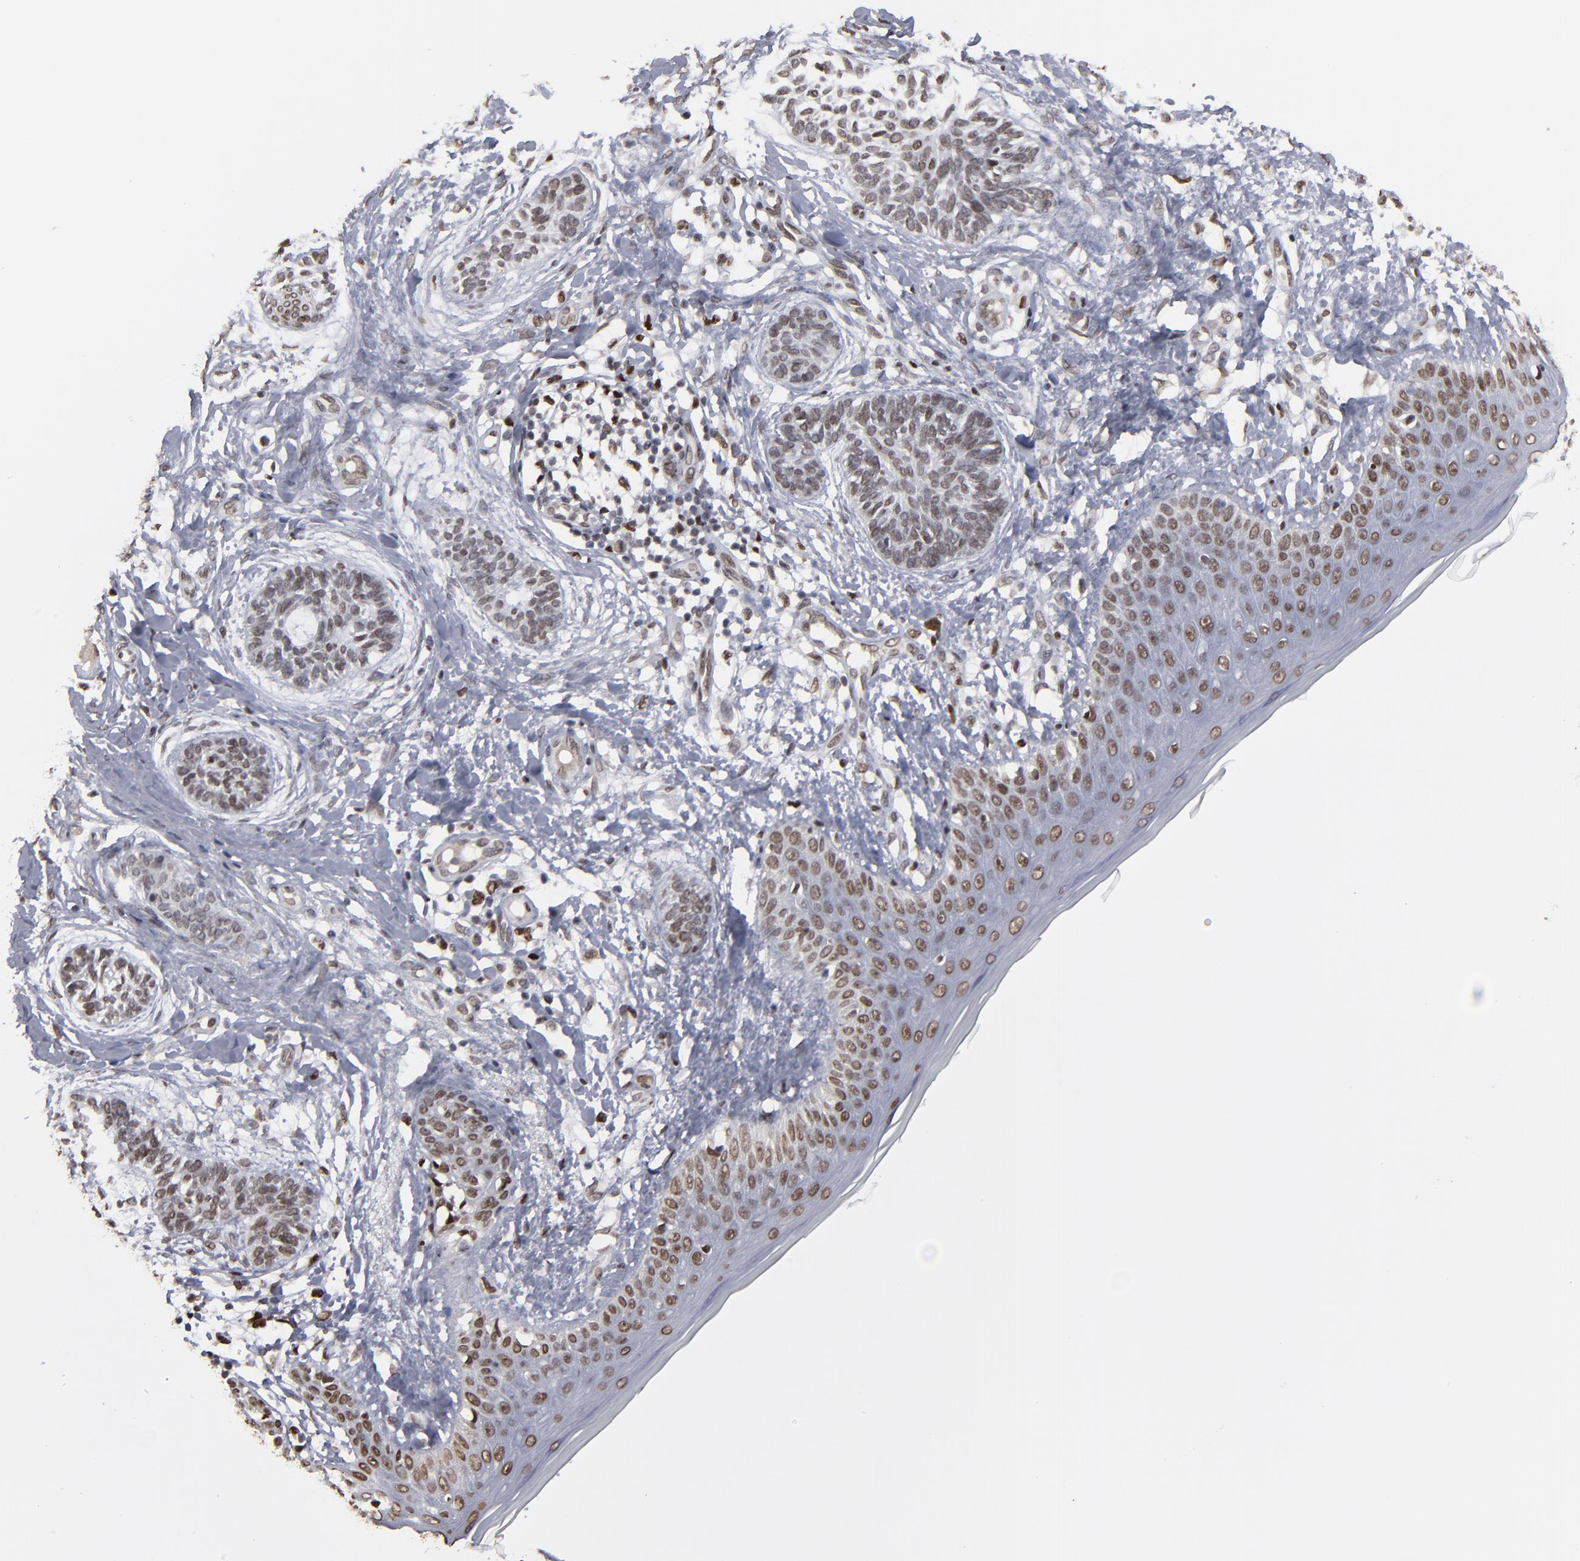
{"staining": {"intensity": "weak", "quantity": "25%-75%", "location": "nuclear"}, "tissue": "skin cancer", "cell_type": "Tumor cells", "image_type": "cancer", "snomed": [{"axis": "morphology", "description": "Normal tissue, NOS"}, {"axis": "morphology", "description": "Basal cell carcinoma"}, {"axis": "topography", "description": "Skin"}], "caption": "The micrograph shows staining of skin basal cell carcinoma, revealing weak nuclear protein staining (brown color) within tumor cells.", "gene": "BAZ1A", "patient": {"sex": "male", "age": 63}}